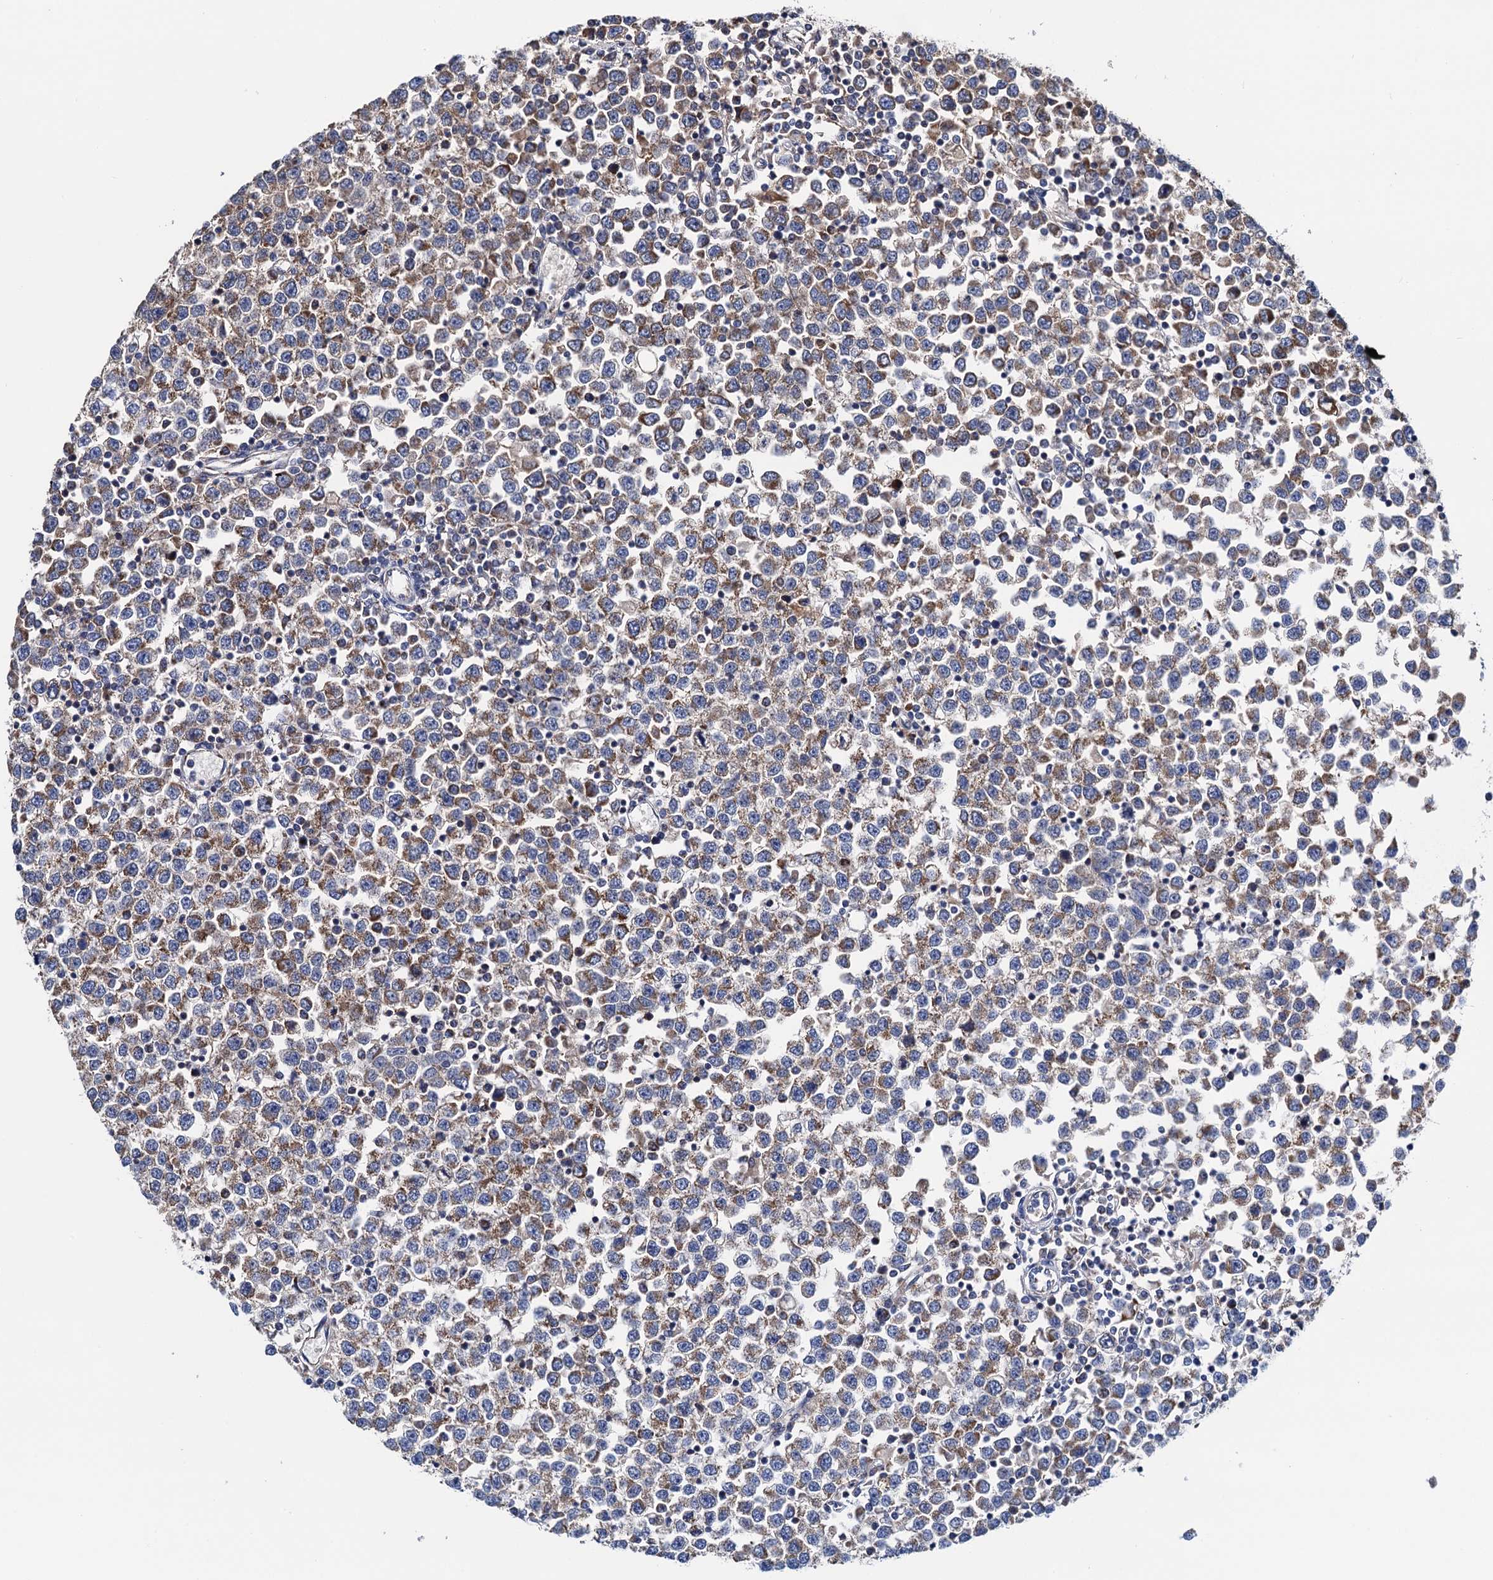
{"staining": {"intensity": "weak", "quantity": ">75%", "location": "cytoplasmic/membranous"}, "tissue": "testis cancer", "cell_type": "Tumor cells", "image_type": "cancer", "snomed": [{"axis": "morphology", "description": "Seminoma, NOS"}, {"axis": "topography", "description": "Testis"}], "caption": "About >75% of tumor cells in human testis cancer (seminoma) reveal weak cytoplasmic/membranous protein expression as visualized by brown immunohistochemical staining.", "gene": "PTCD3", "patient": {"sex": "male", "age": 65}}